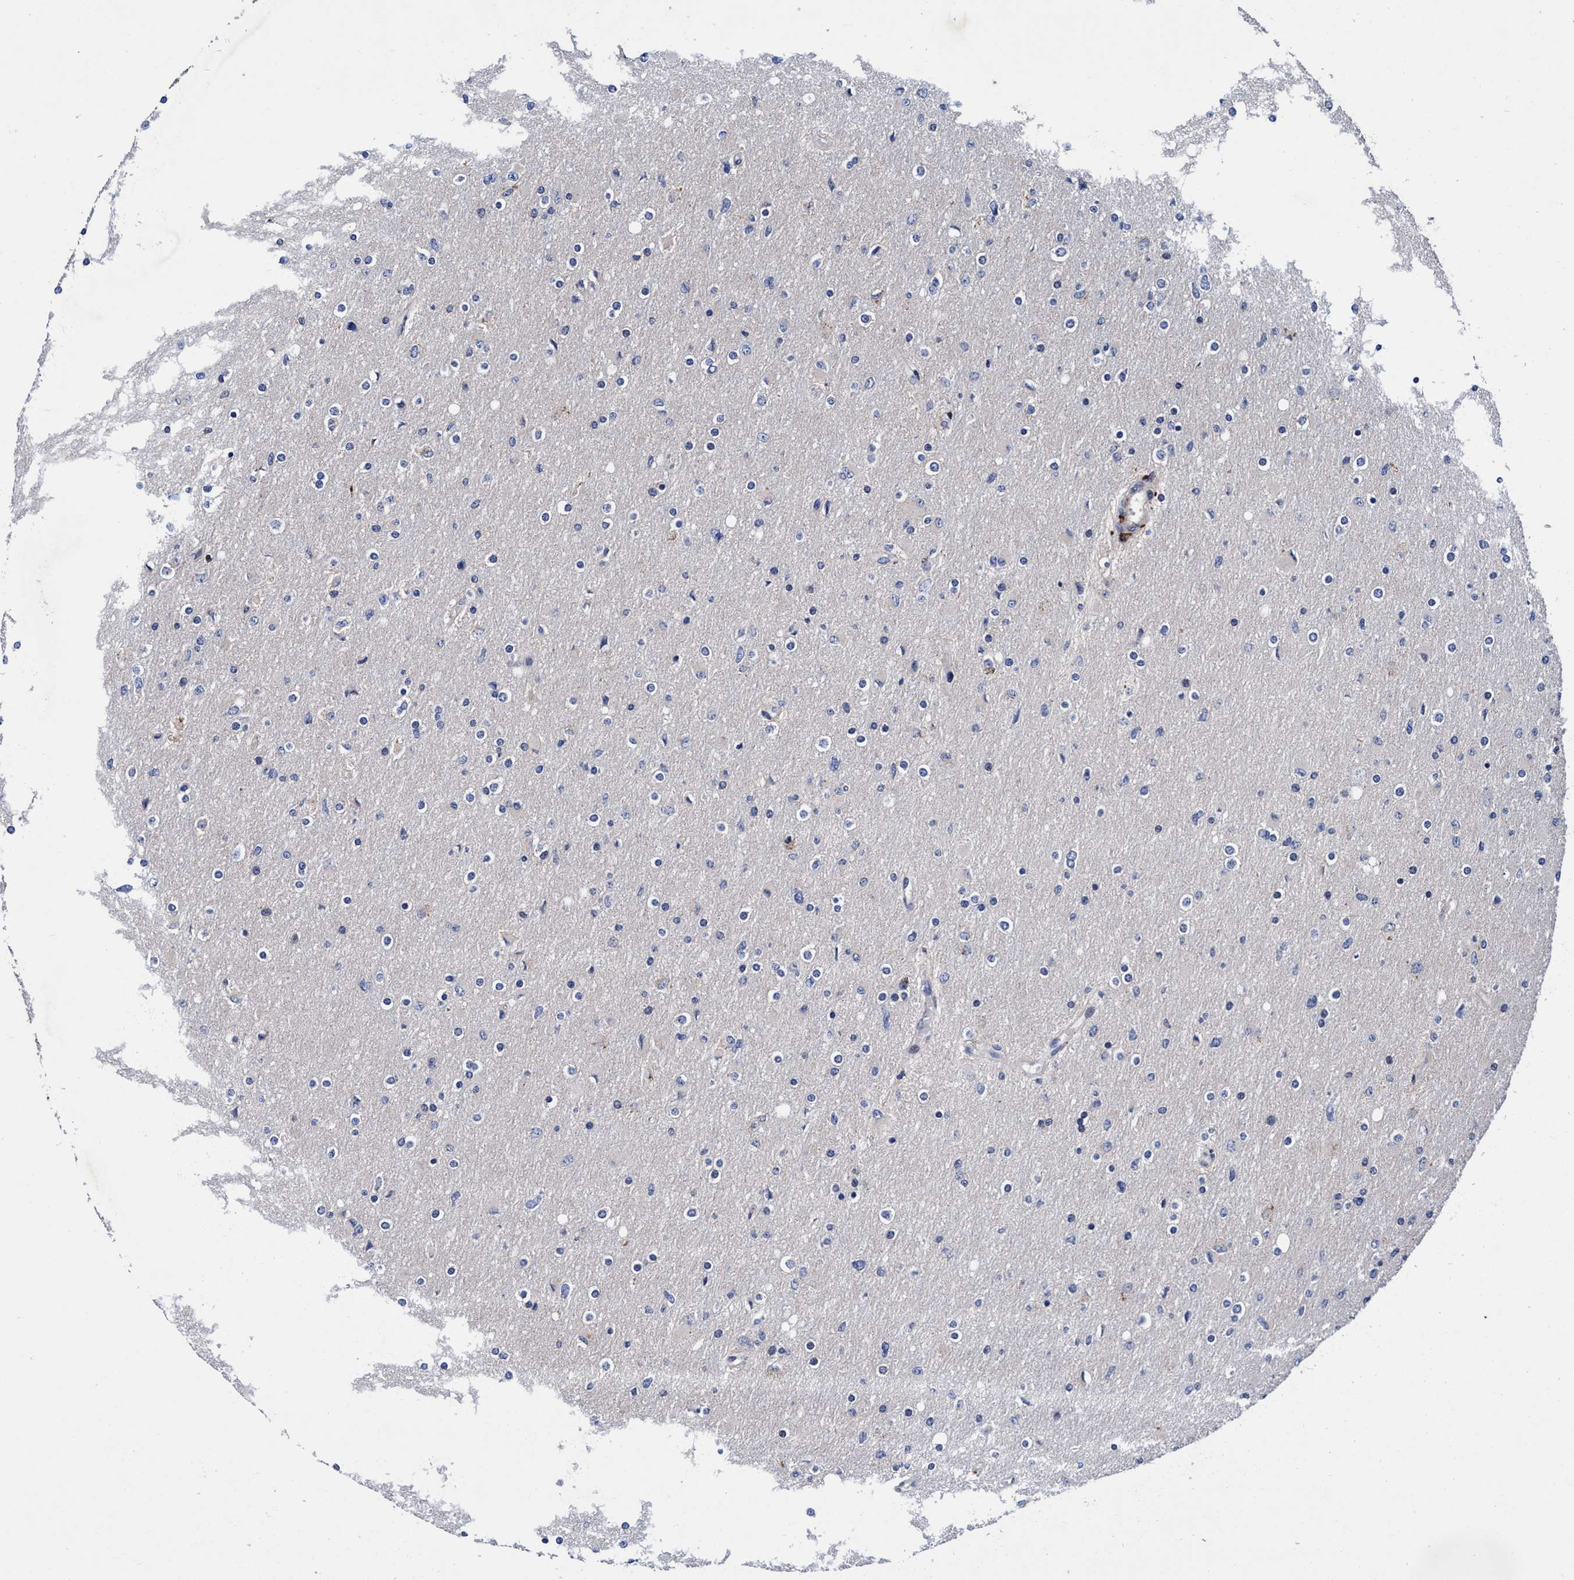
{"staining": {"intensity": "negative", "quantity": "none", "location": "none"}, "tissue": "glioma", "cell_type": "Tumor cells", "image_type": "cancer", "snomed": [{"axis": "morphology", "description": "Glioma, malignant, High grade"}, {"axis": "topography", "description": "Cerebral cortex"}], "caption": "The image displays no staining of tumor cells in malignant glioma (high-grade).", "gene": "RNF208", "patient": {"sex": "female", "age": 36}}